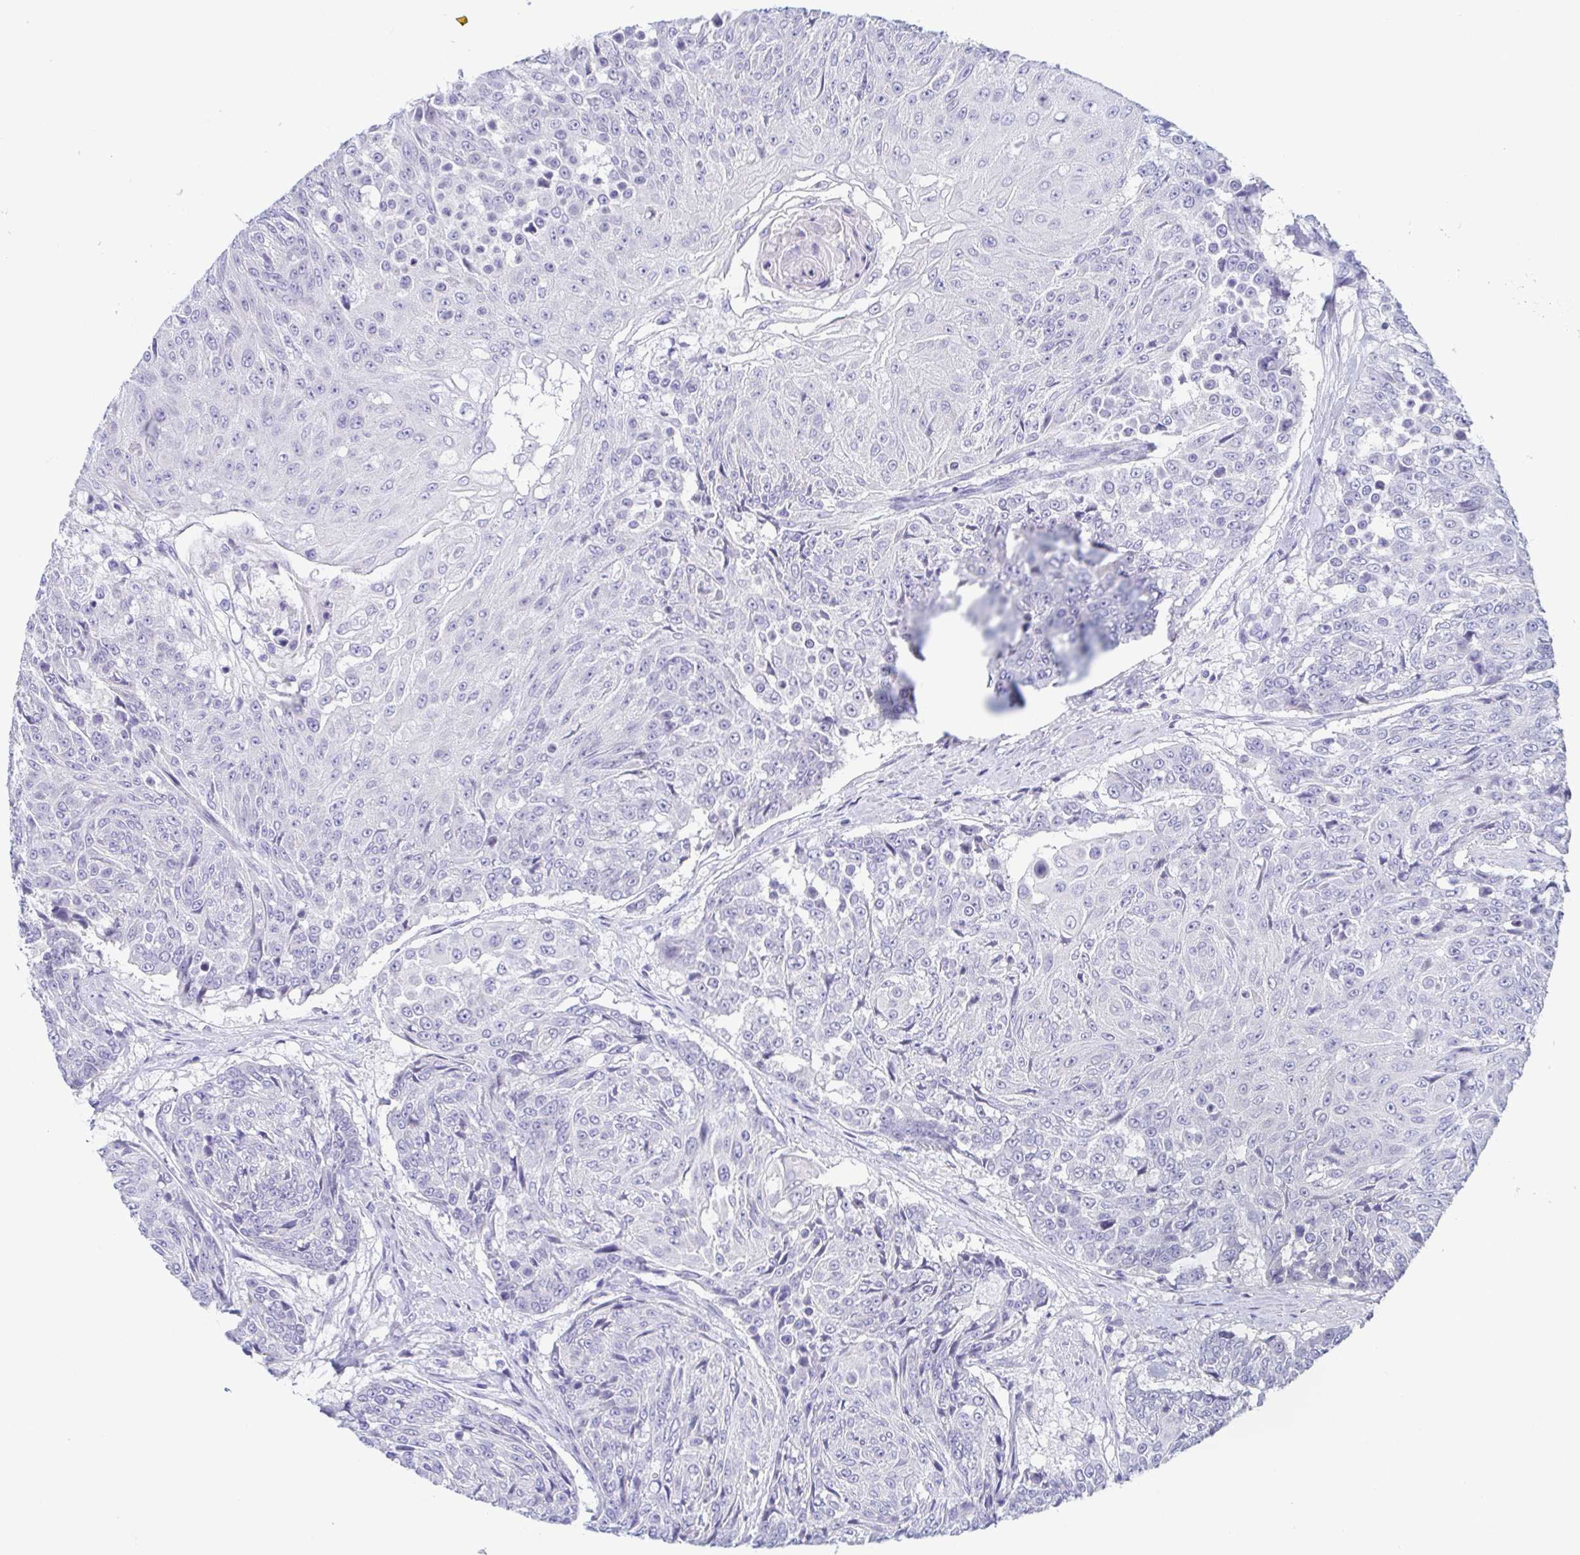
{"staining": {"intensity": "negative", "quantity": "none", "location": "none"}, "tissue": "urothelial cancer", "cell_type": "Tumor cells", "image_type": "cancer", "snomed": [{"axis": "morphology", "description": "Urothelial carcinoma, High grade"}, {"axis": "topography", "description": "Urinary bladder"}], "caption": "An immunohistochemistry micrograph of urothelial cancer is shown. There is no staining in tumor cells of urothelial cancer.", "gene": "TREH", "patient": {"sex": "female", "age": 63}}